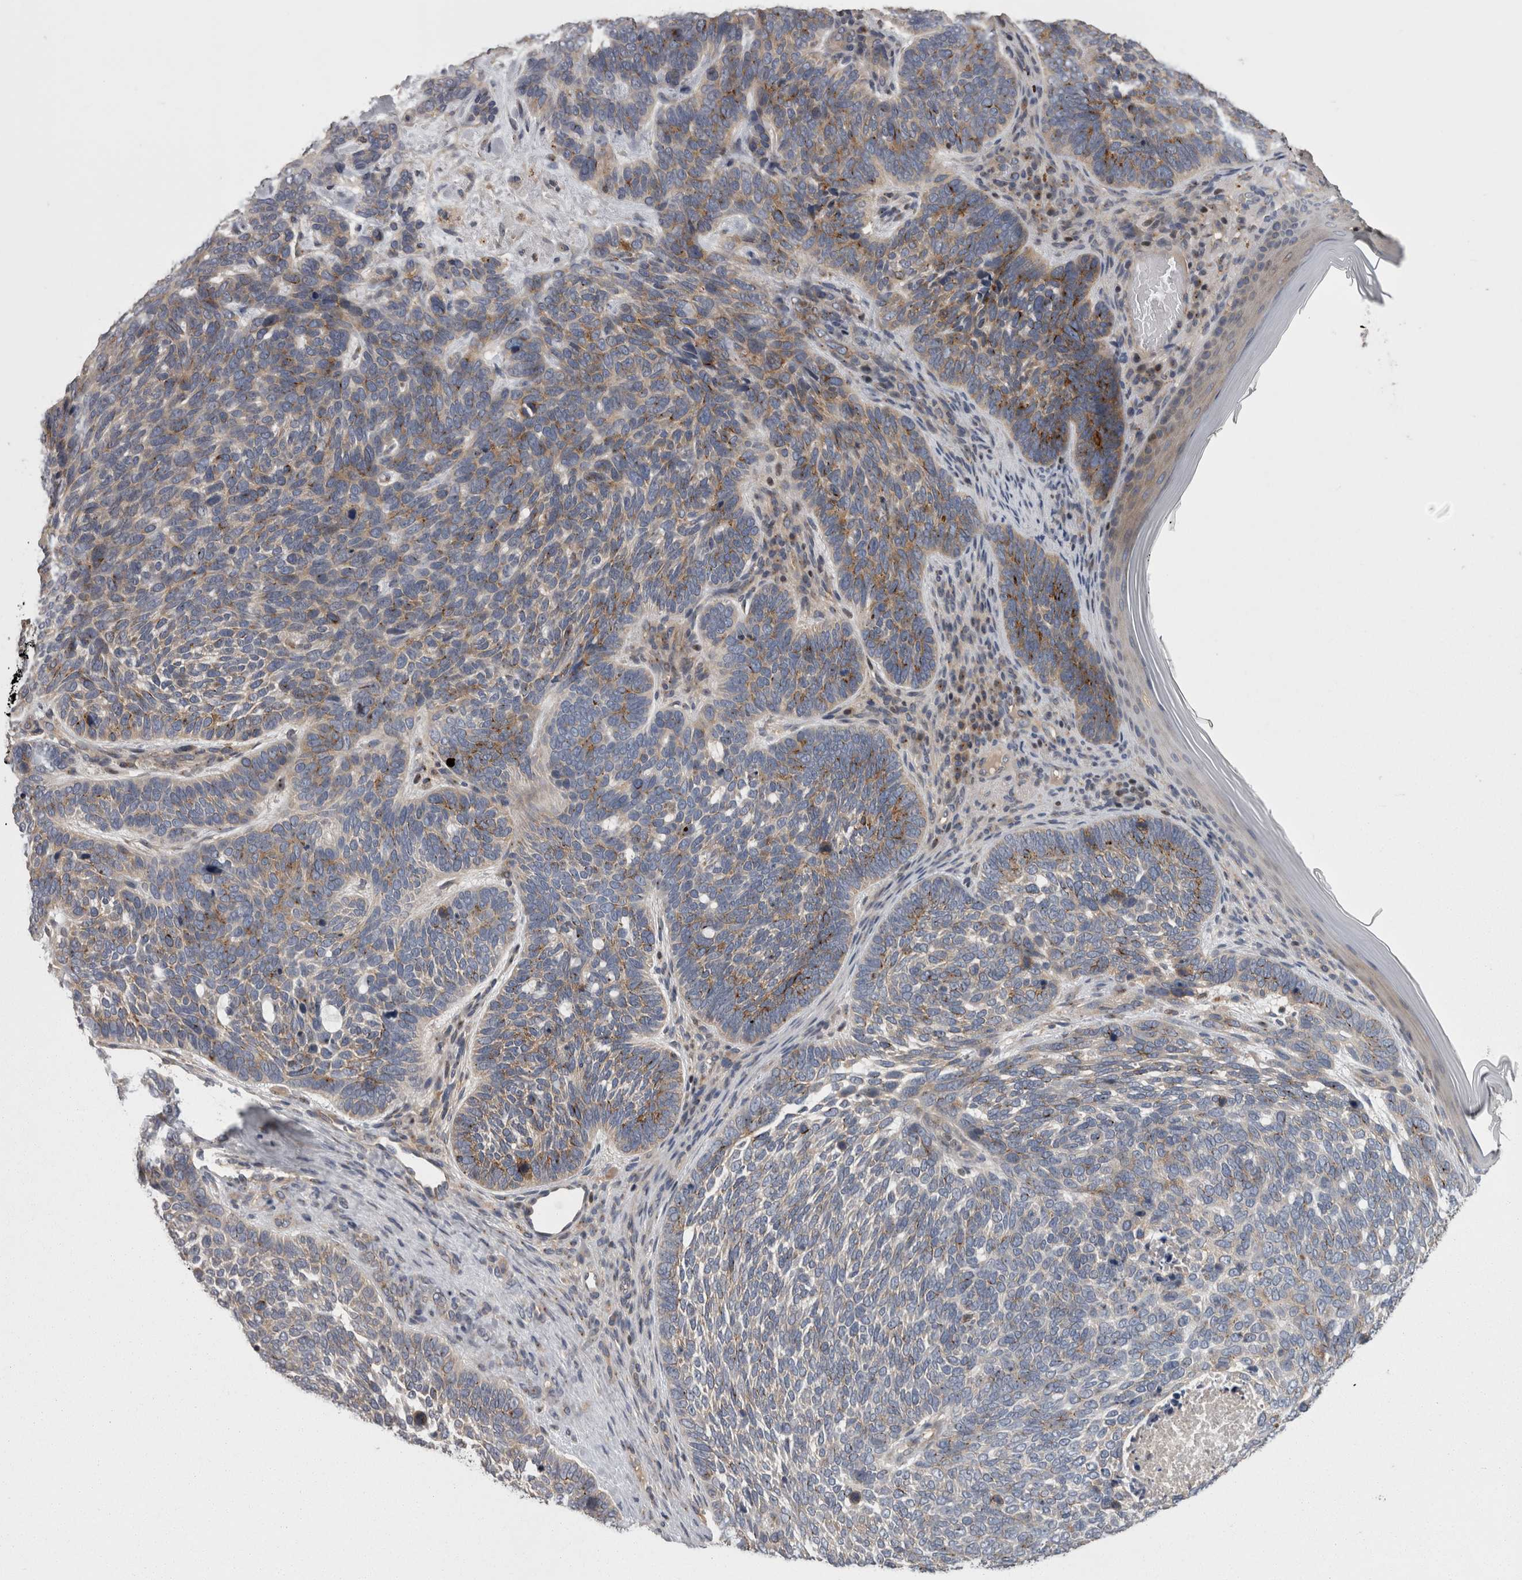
{"staining": {"intensity": "moderate", "quantity": "<25%", "location": "cytoplasmic/membranous"}, "tissue": "skin cancer", "cell_type": "Tumor cells", "image_type": "cancer", "snomed": [{"axis": "morphology", "description": "Basal cell carcinoma"}, {"axis": "topography", "description": "Skin"}], "caption": "Immunohistochemistry photomicrograph of human skin basal cell carcinoma stained for a protein (brown), which demonstrates low levels of moderate cytoplasmic/membranous staining in approximately <25% of tumor cells.", "gene": "PCM1", "patient": {"sex": "female", "age": 85}}